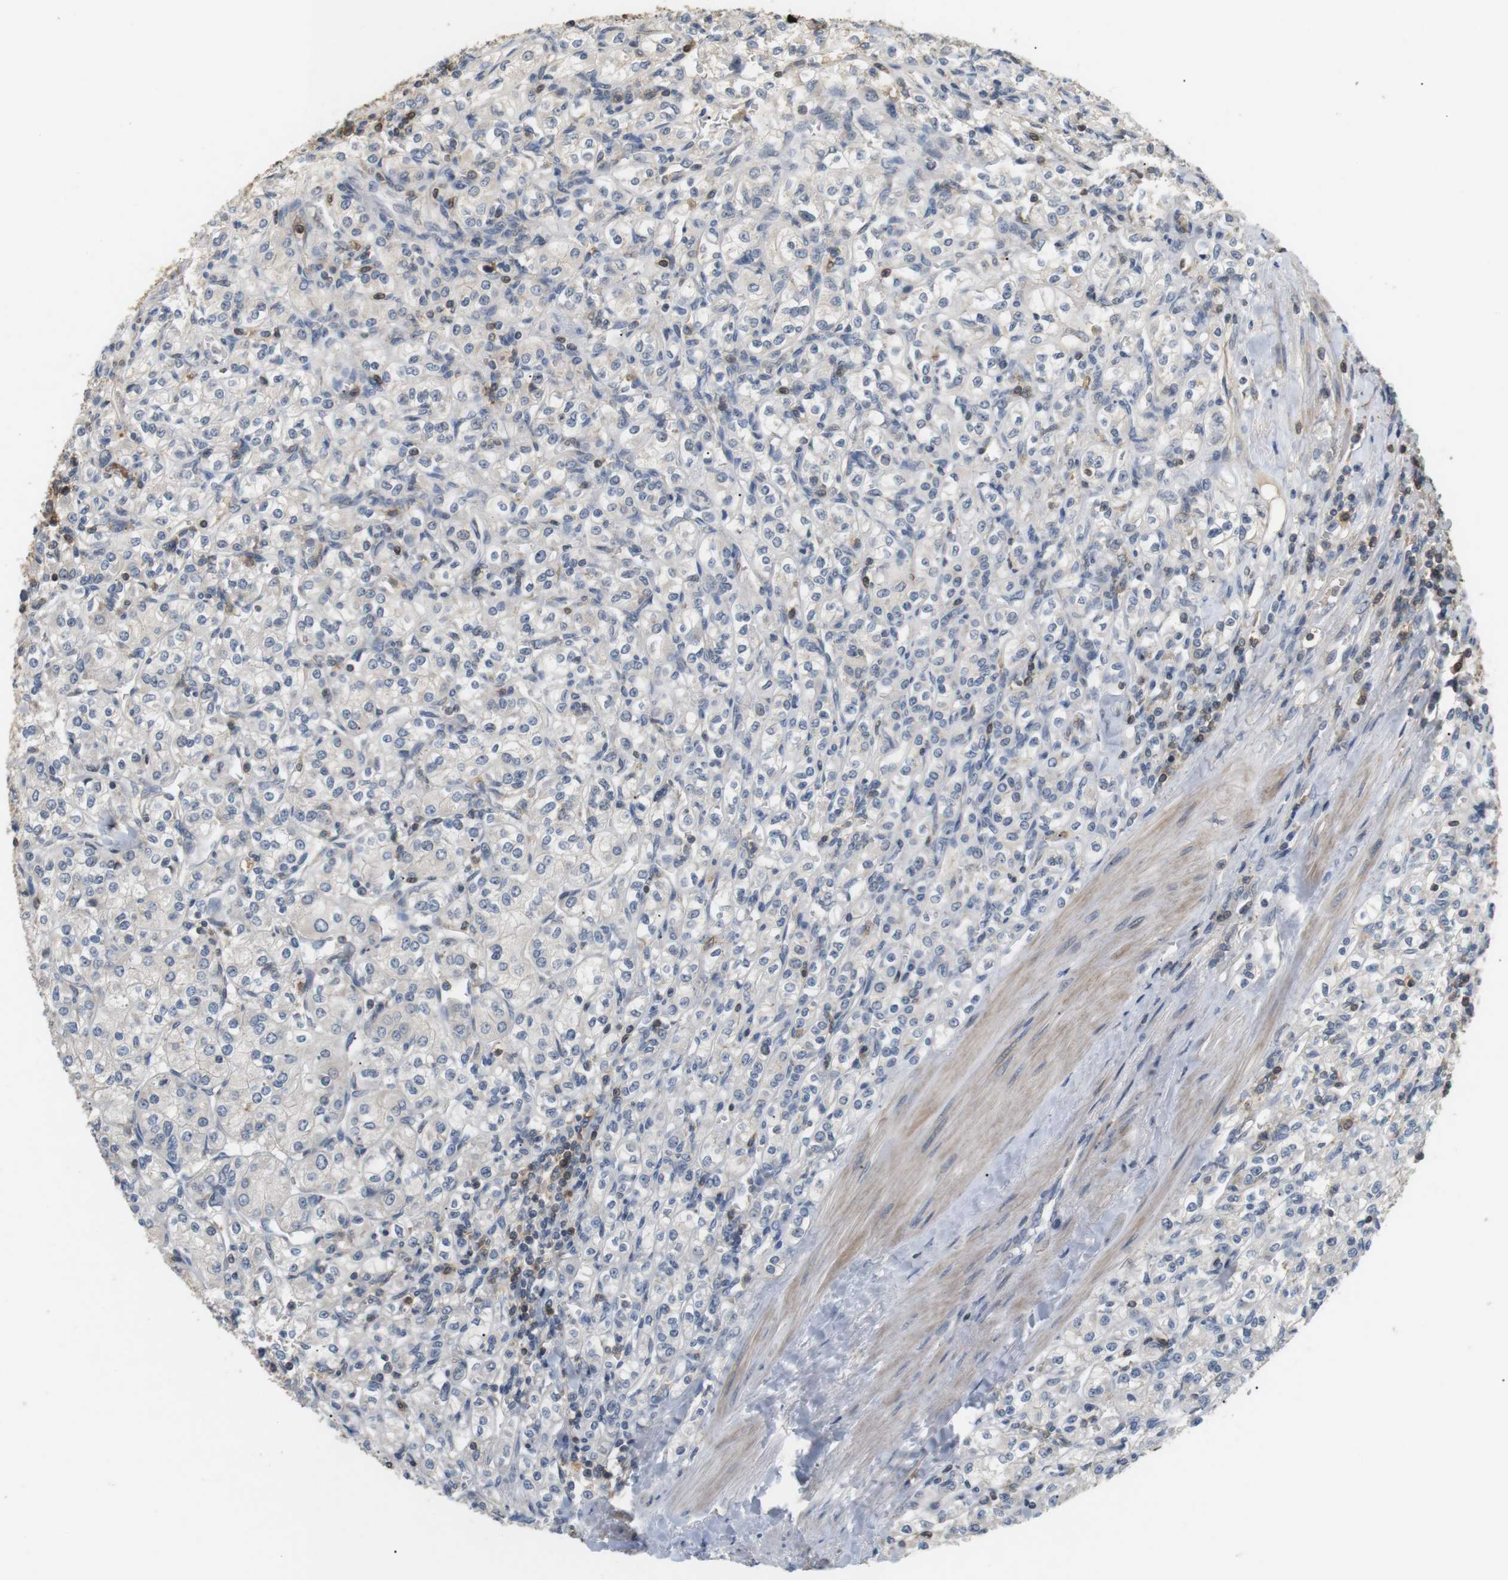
{"staining": {"intensity": "negative", "quantity": "none", "location": "none"}, "tissue": "renal cancer", "cell_type": "Tumor cells", "image_type": "cancer", "snomed": [{"axis": "morphology", "description": "Adenocarcinoma, NOS"}, {"axis": "topography", "description": "Kidney"}], "caption": "High power microscopy micrograph of an immunohistochemistry (IHC) image of renal cancer (adenocarcinoma), revealing no significant expression in tumor cells.", "gene": "P2RY1", "patient": {"sex": "male", "age": 77}}